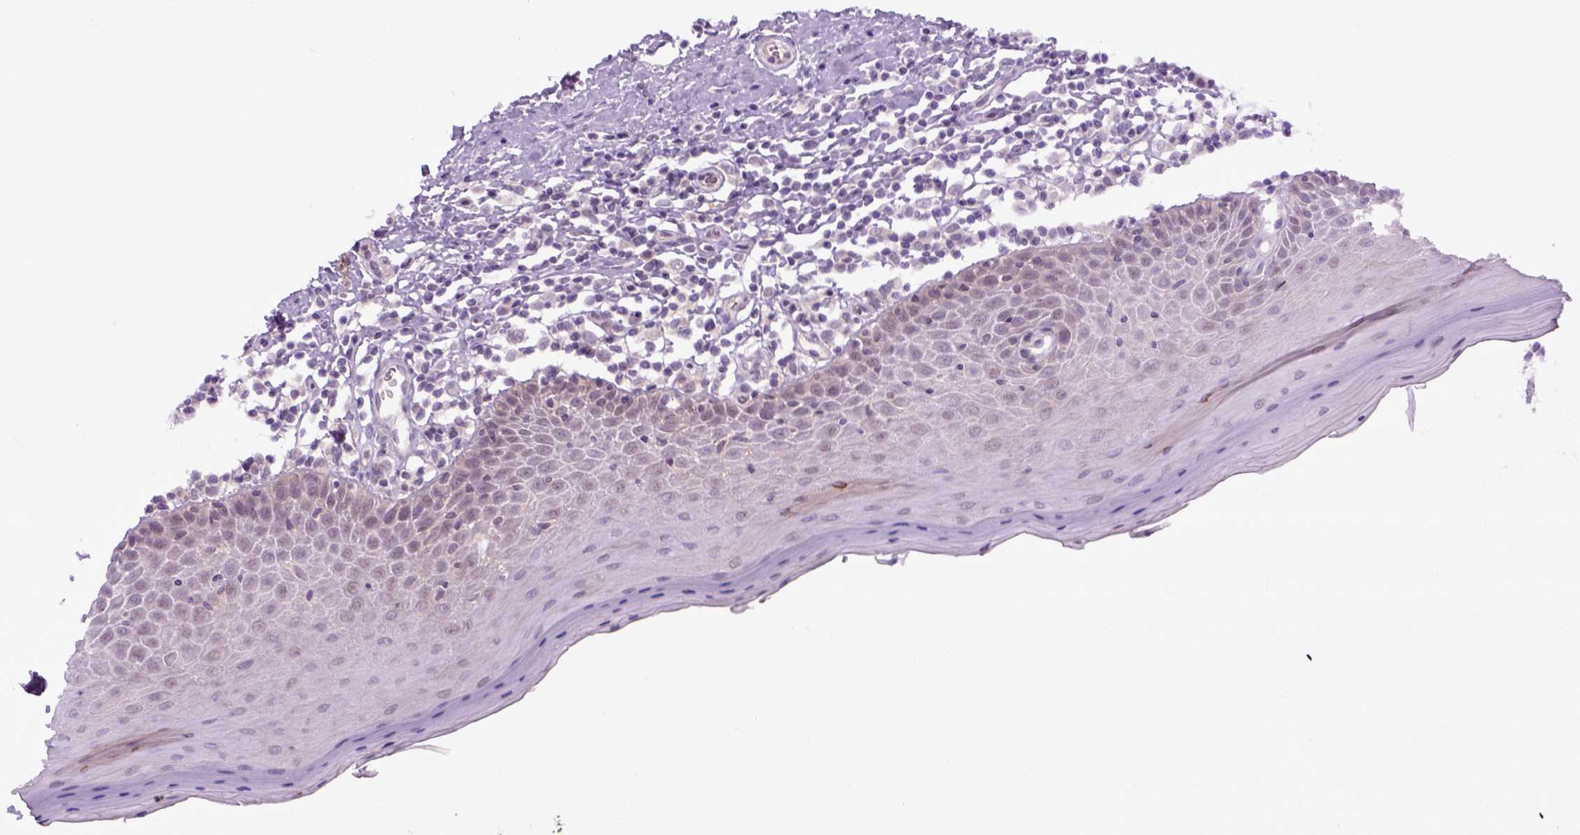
{"staining": {"intensity": "negative", "quantity": "none", "location": "none"}, "tissue": "oral mucosa", "cell_type": "Squamous epithelial cells", "image_type": "normal", "snomed": [{"axis": "morphology", "description": "Normal tissue, NOS"}, {"axis": "topography", "description": "Oral tissue"}, {"axis": "topography", "description": "Tounge, NOS"}], "caption": "A micrograph of human oral mucosa is negative for staining in squamous epithelial cells. (Immunohistochemistry, brightfield microscopy, high magnification).", "gene": "EMILIN3", "patient": {"sex": "female", "age": 58}}